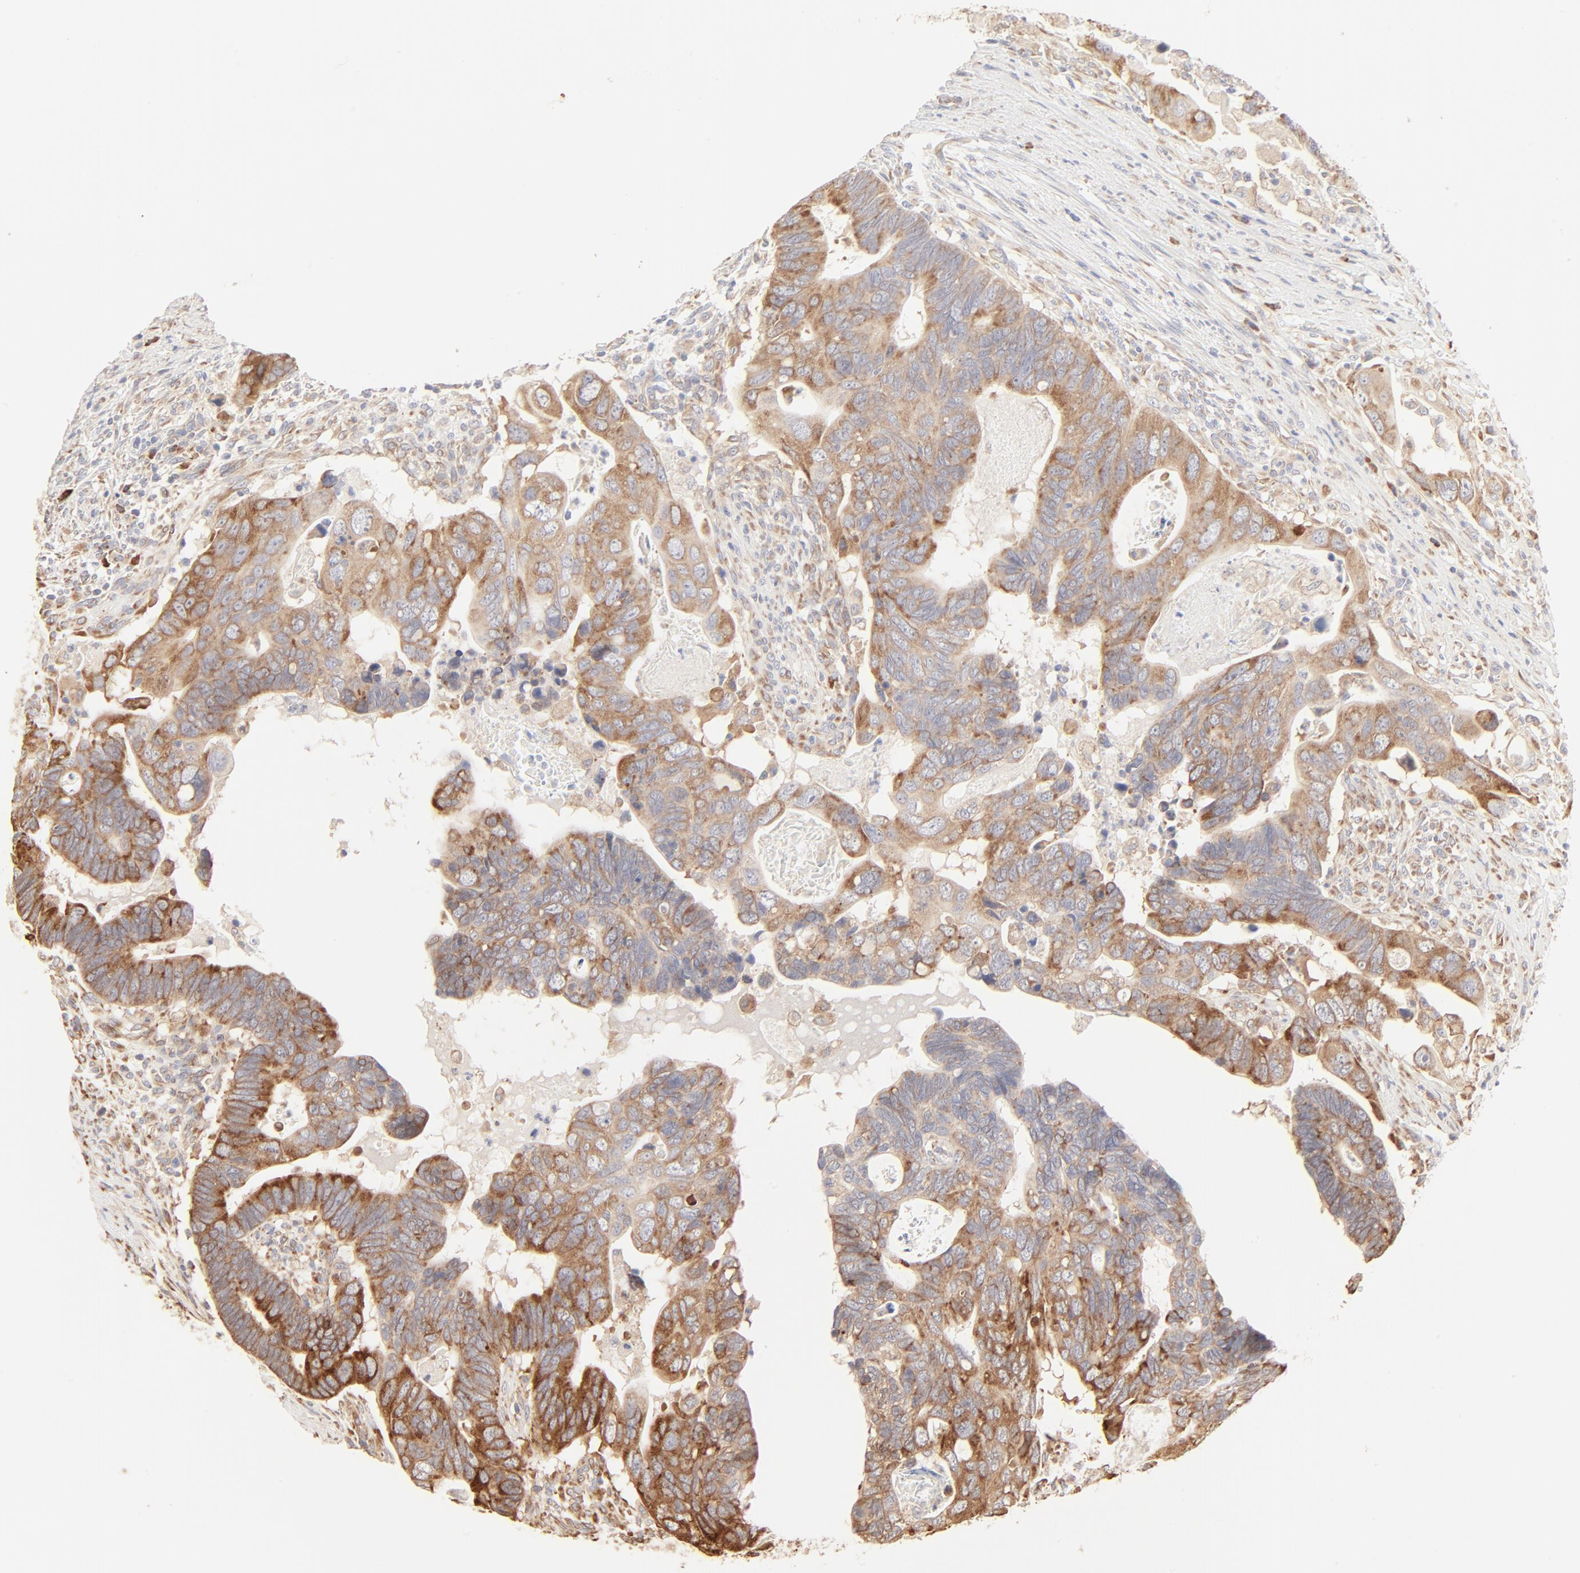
{"staining": {"intensity": "moderate", "quantity": ">75%", "location": "cytoplasmic/membranous"}, "tissue": "colorectal cancer", "cell_type": "Tumor cells", "image_type": "cancer", "snomed": [{"axis": "morphology", "description": "Adenocarcinoma, NOS"}, {"axis": "topography", "description": "Rectum"}], "caption": "Colorectal cancer stained with a protein marker reveals moderate staining in tumor cells.", "gene": "RPS20", "patient": {"sex": "male", "age": 53}}